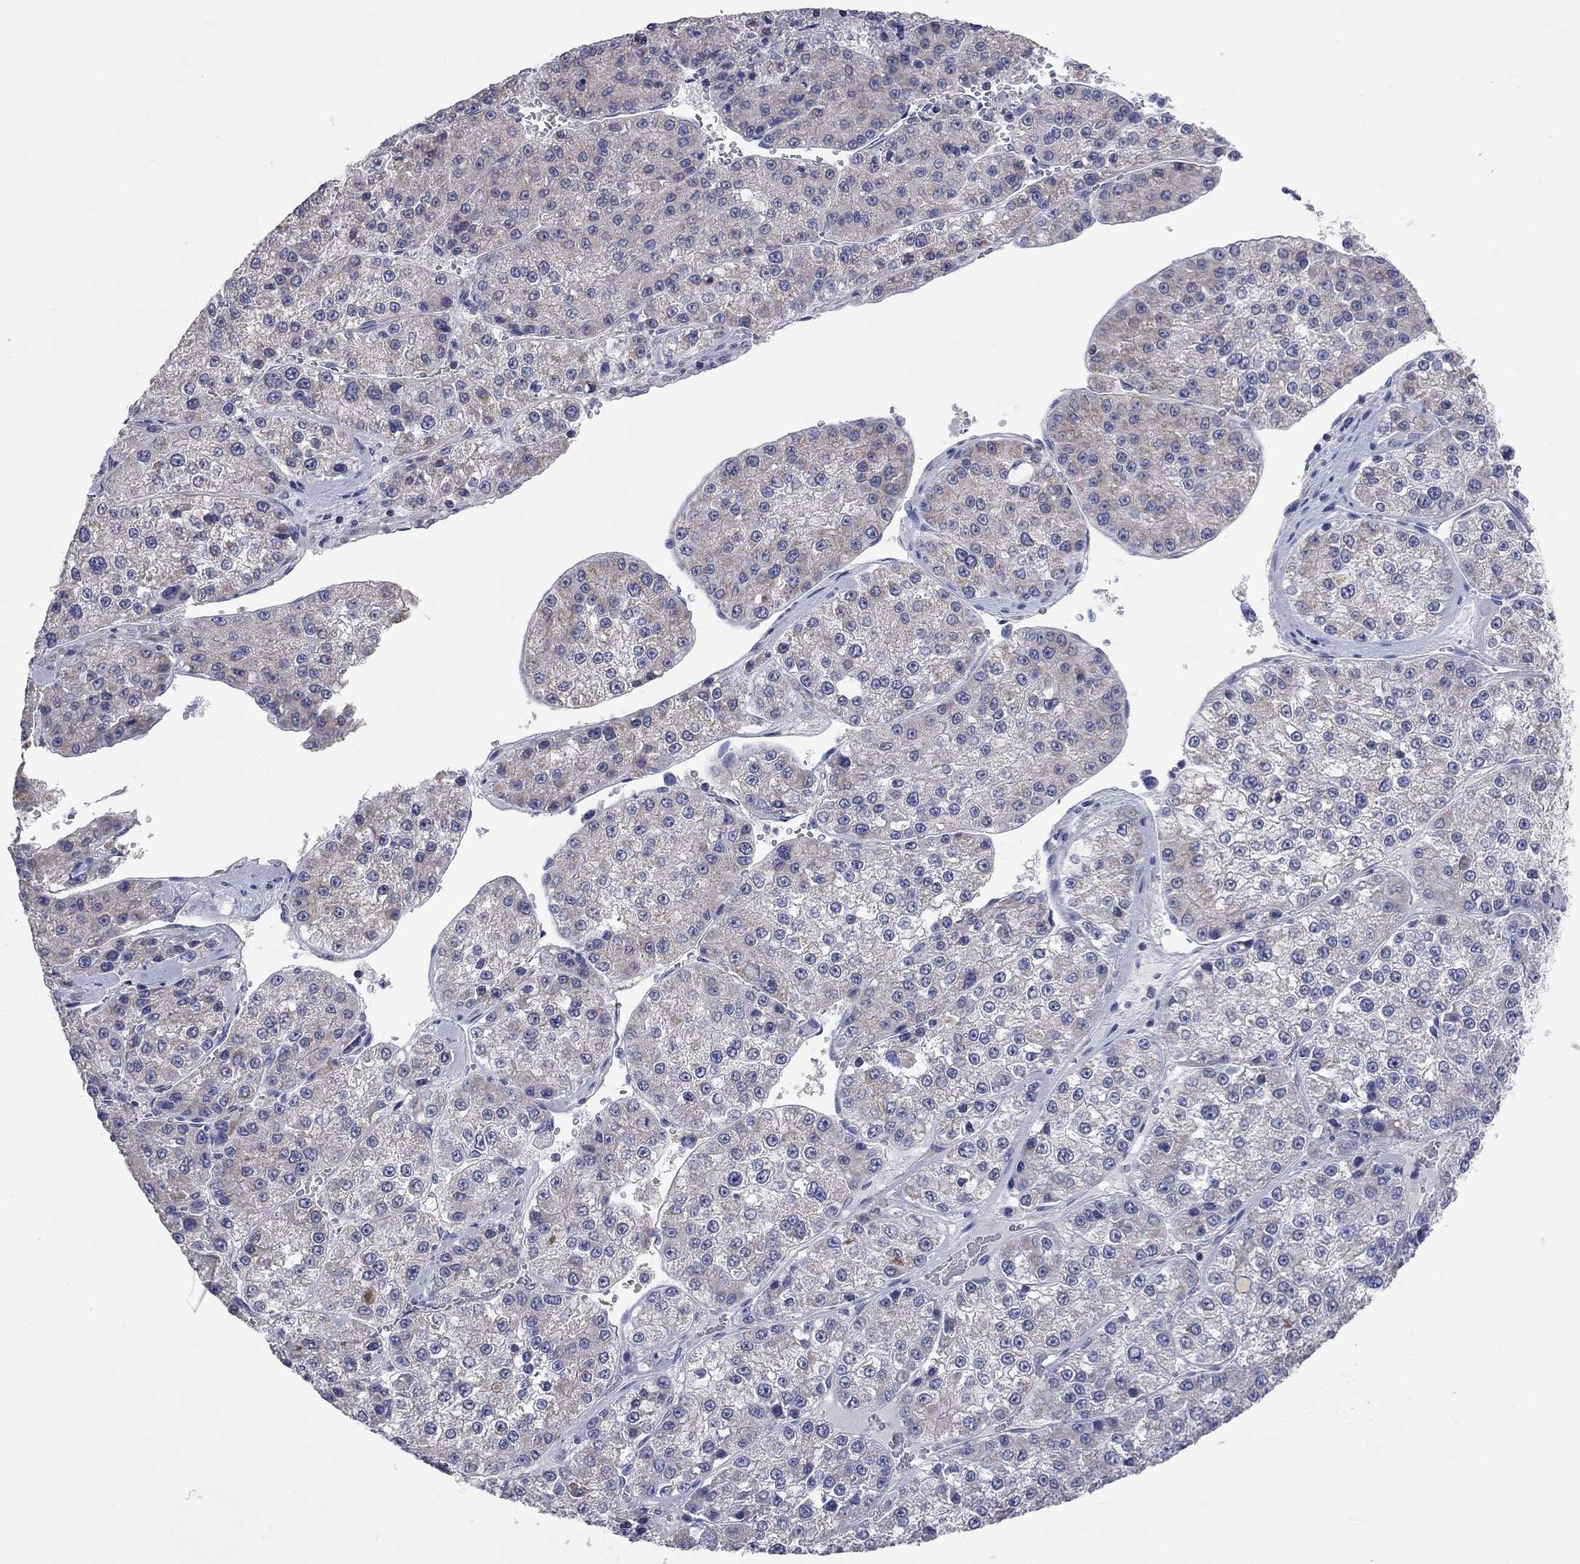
{"staining": {"intensity": "weak", "quantity": "<25%", "location": "cytoplasmic/membranous"}, "tissue": "liver cancer", "cell_type": "Tumor cells", "image_type": "cancer", "snomed": [{"axis": "morphology", "description": "Carcinoma, Hepatocellular, NOS"}, {"axis": "topography", "description": "Liver"}], "caption": "Human liver cancer stained for a protein using immunohistochemistry exhibits no positivity in tumor cells.", "gene": "CFAP161", "patient": {"sex": "female", "age": 73}}